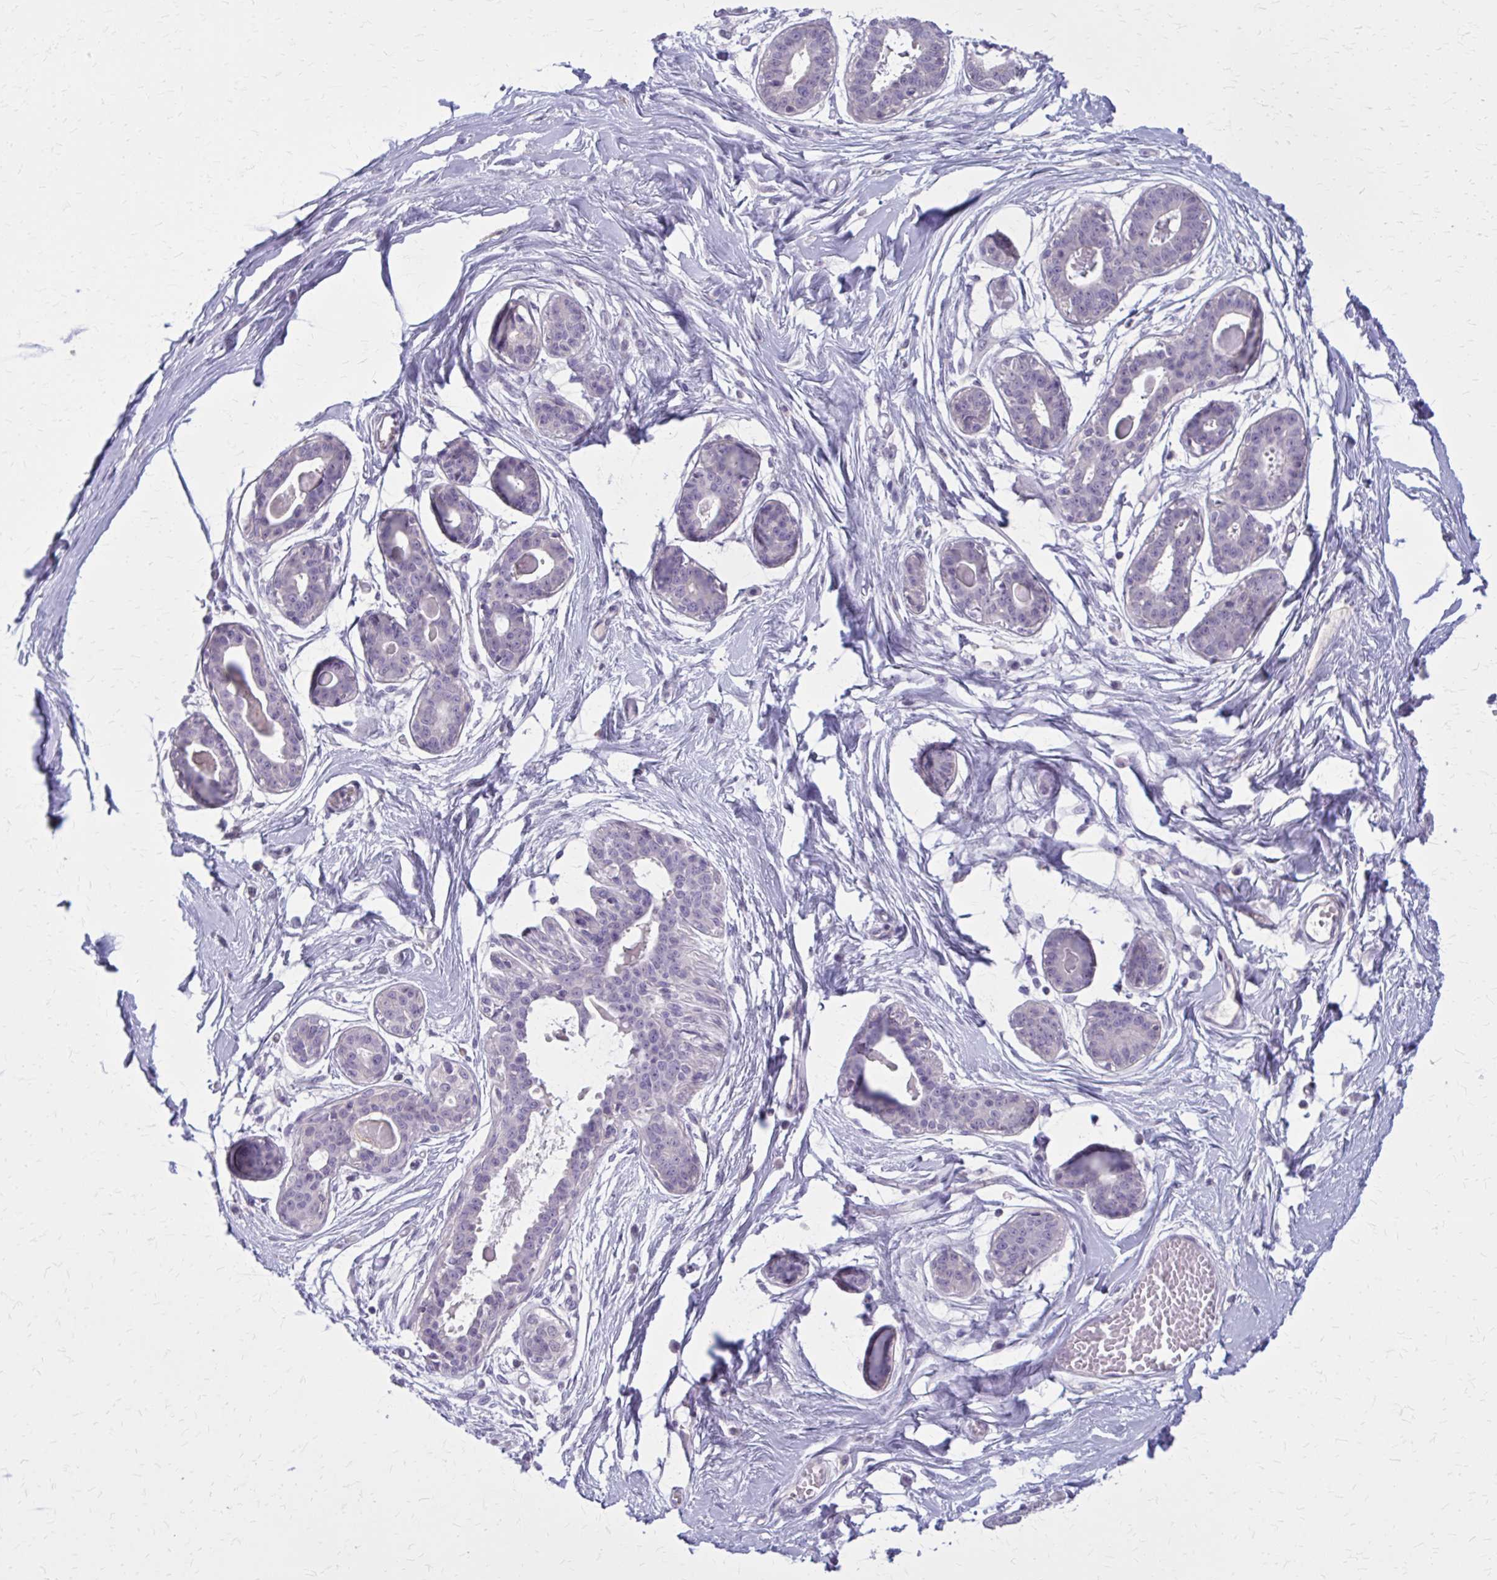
{"staining": {"intensity": "negative", "quantity": "none", "location": "none"}, "tissue": "breast", "cell_type": "Adipocytes", "image_type": "normal", "snomed": [{"axis": "morphology", "description": "Normal tissue, NOS"}, {"axis": "topography", "description": "Breast"}], "caption": "Adipocytes show no significant protein staining in benign breast.", "gene": "OR4A47", "patient": {"sex": "female", "age": 45}}